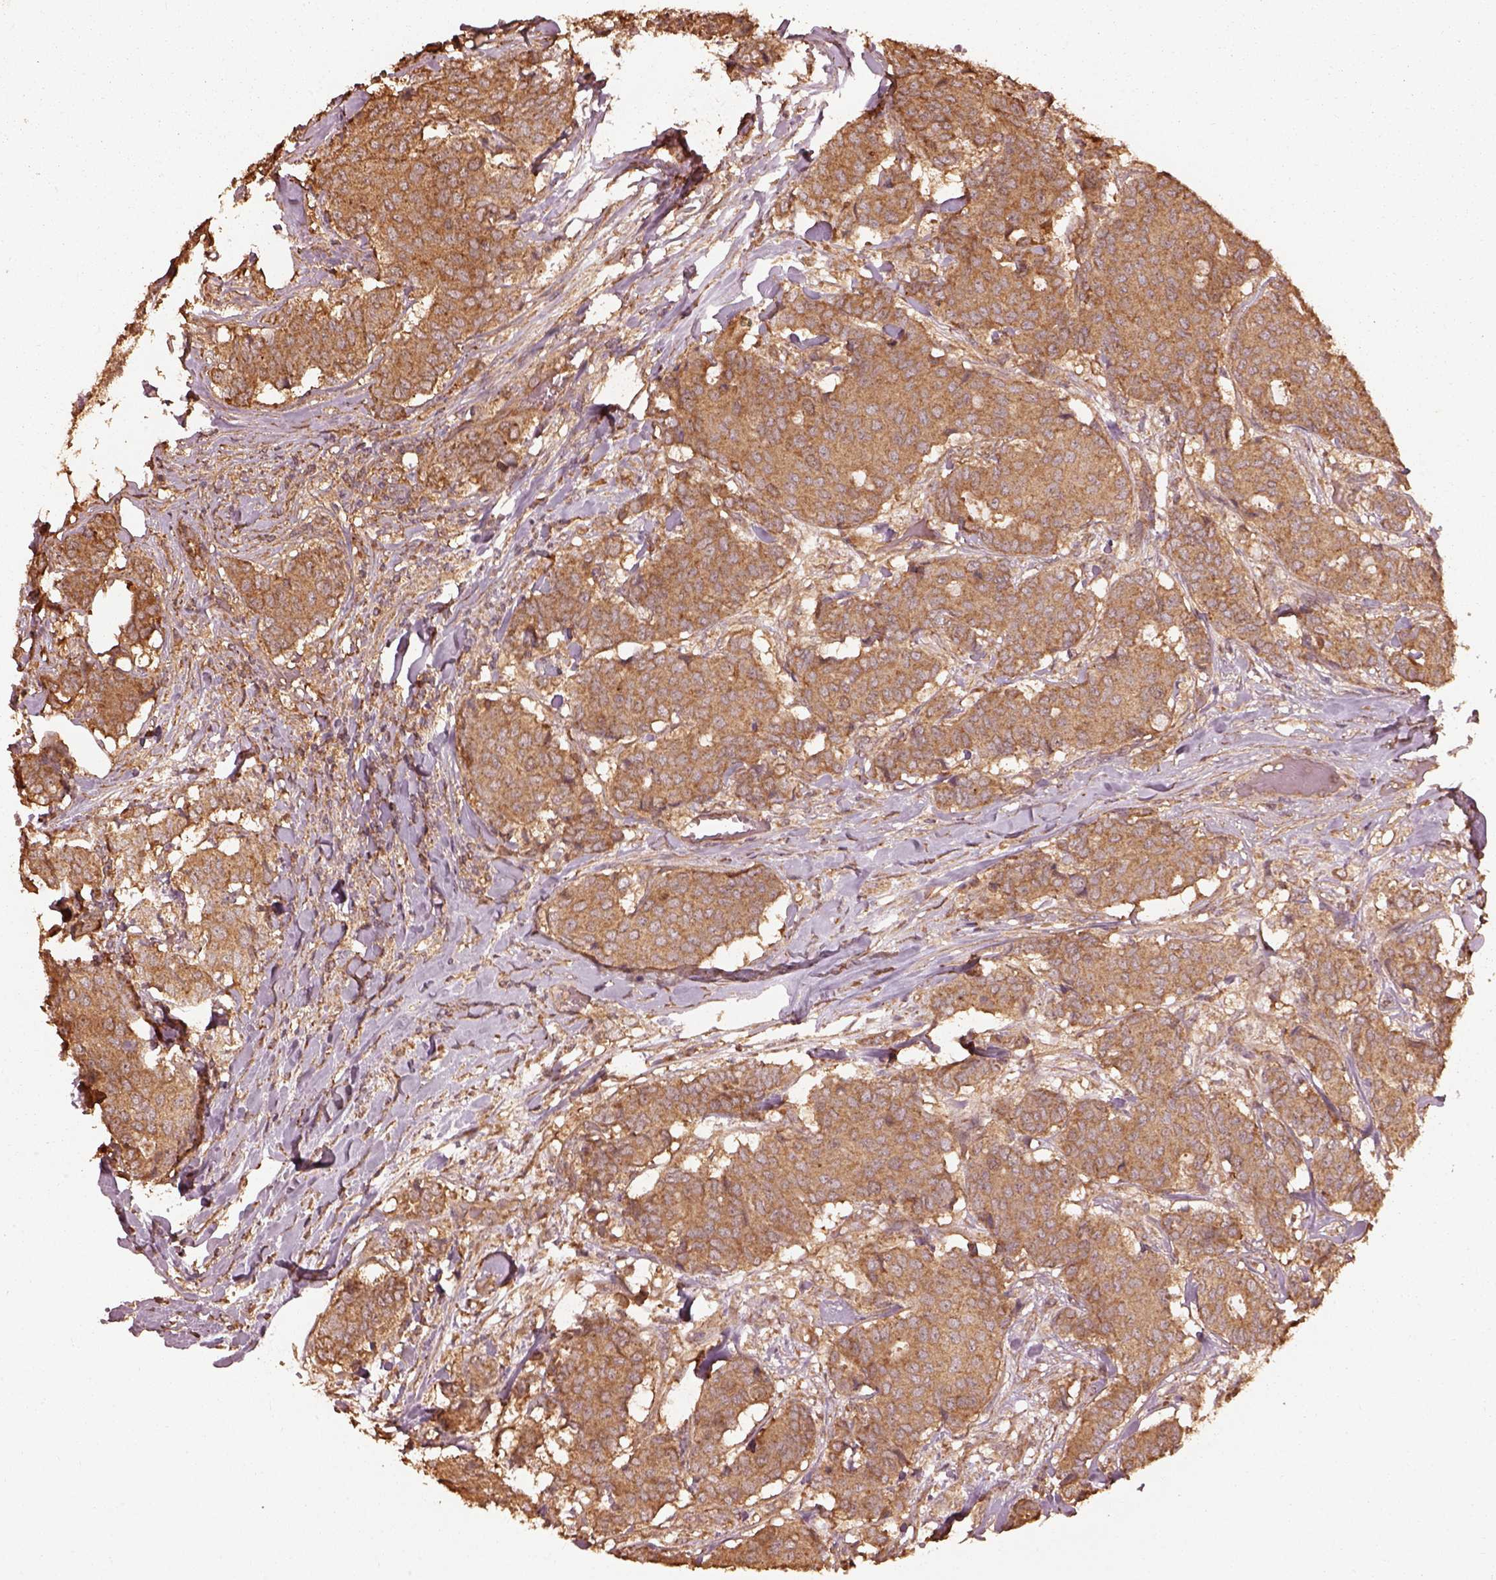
{"staining": {"intensity": "moderate", "quantity": ">75%", "location": "cytoplasmic/membranous"}, "tissue": "breast cancer", "cell_type": "Tumor cells", "image_type": "cancer", "snomed": [{"axis": "morphology", "description": "Duct carcinoma"}, {"axis": "topography", "description": "Breast"}], "caption": "This histopathology image shows breast infiltrating ductal carcinoma stained with IHC to label a protein in brown. The cytoplasmic/membranous of tumor cells show moderate positivity for the protein. Nuclei are counter-stained blue.", "gene": "METTL4", "patient": {"sex": "female", "age": 75}}